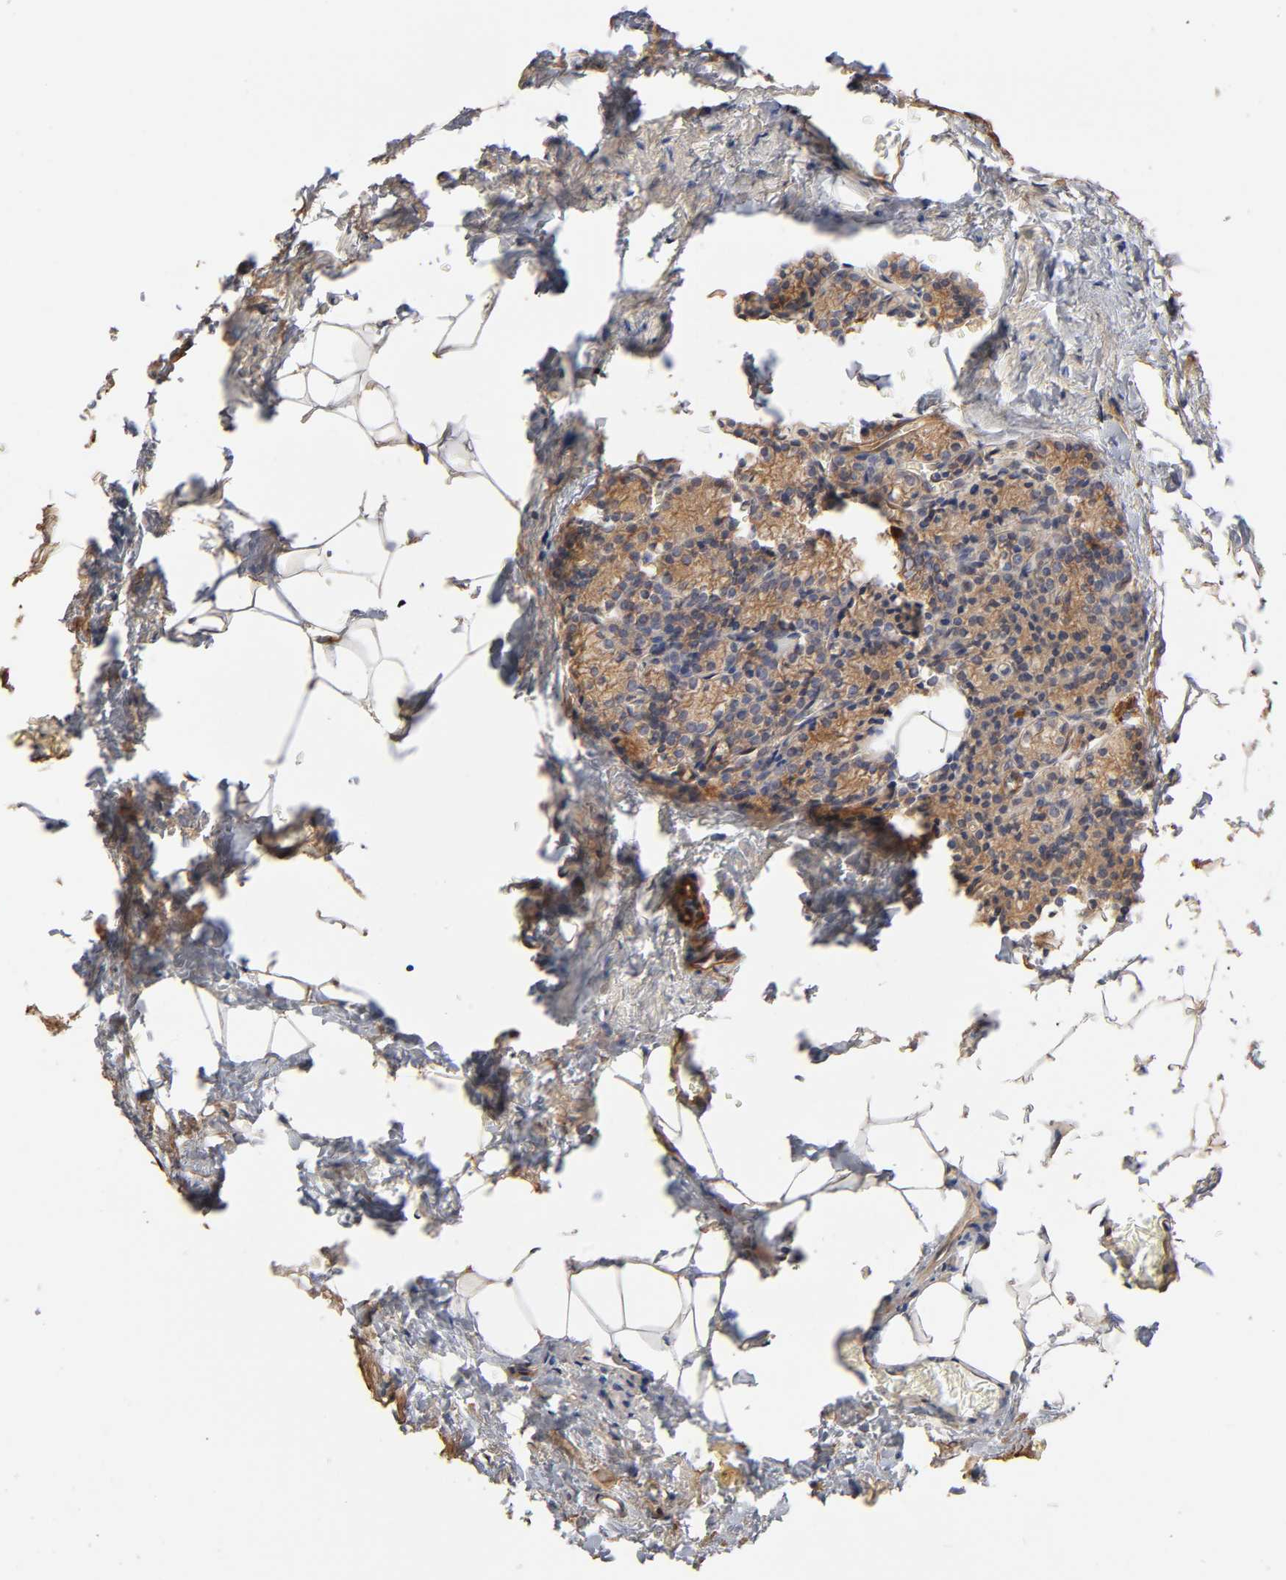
{"staining": {"intensity": "moderate", "quantity": ">75%", "location": "cytoplasmic/membranous"}, "tissue": "parathyroid gland", "cell_type": "Glandular cells", "image_type": "normal", "snomed": [{"axis": "morphology", "description": "Normal tissue, NOS"}, {"axis": "topography", "description": "Parathyroid gland"}], "caption": "The histopathology image displays immunohistochemical staining of benign parathyroid gland. There is moderate cytoplasmic/membranous staining is appreciated in approximately >75% of glandular cells. The staining was performed using DAB (3,3'-diaminobenzidine) to visualize the protein expression in brown, while the nuclei were stained in blue with hematoxylin (Magnification: 20x).", "gene": "RAB13", "patient": {"sex": "female", "age": 60}}